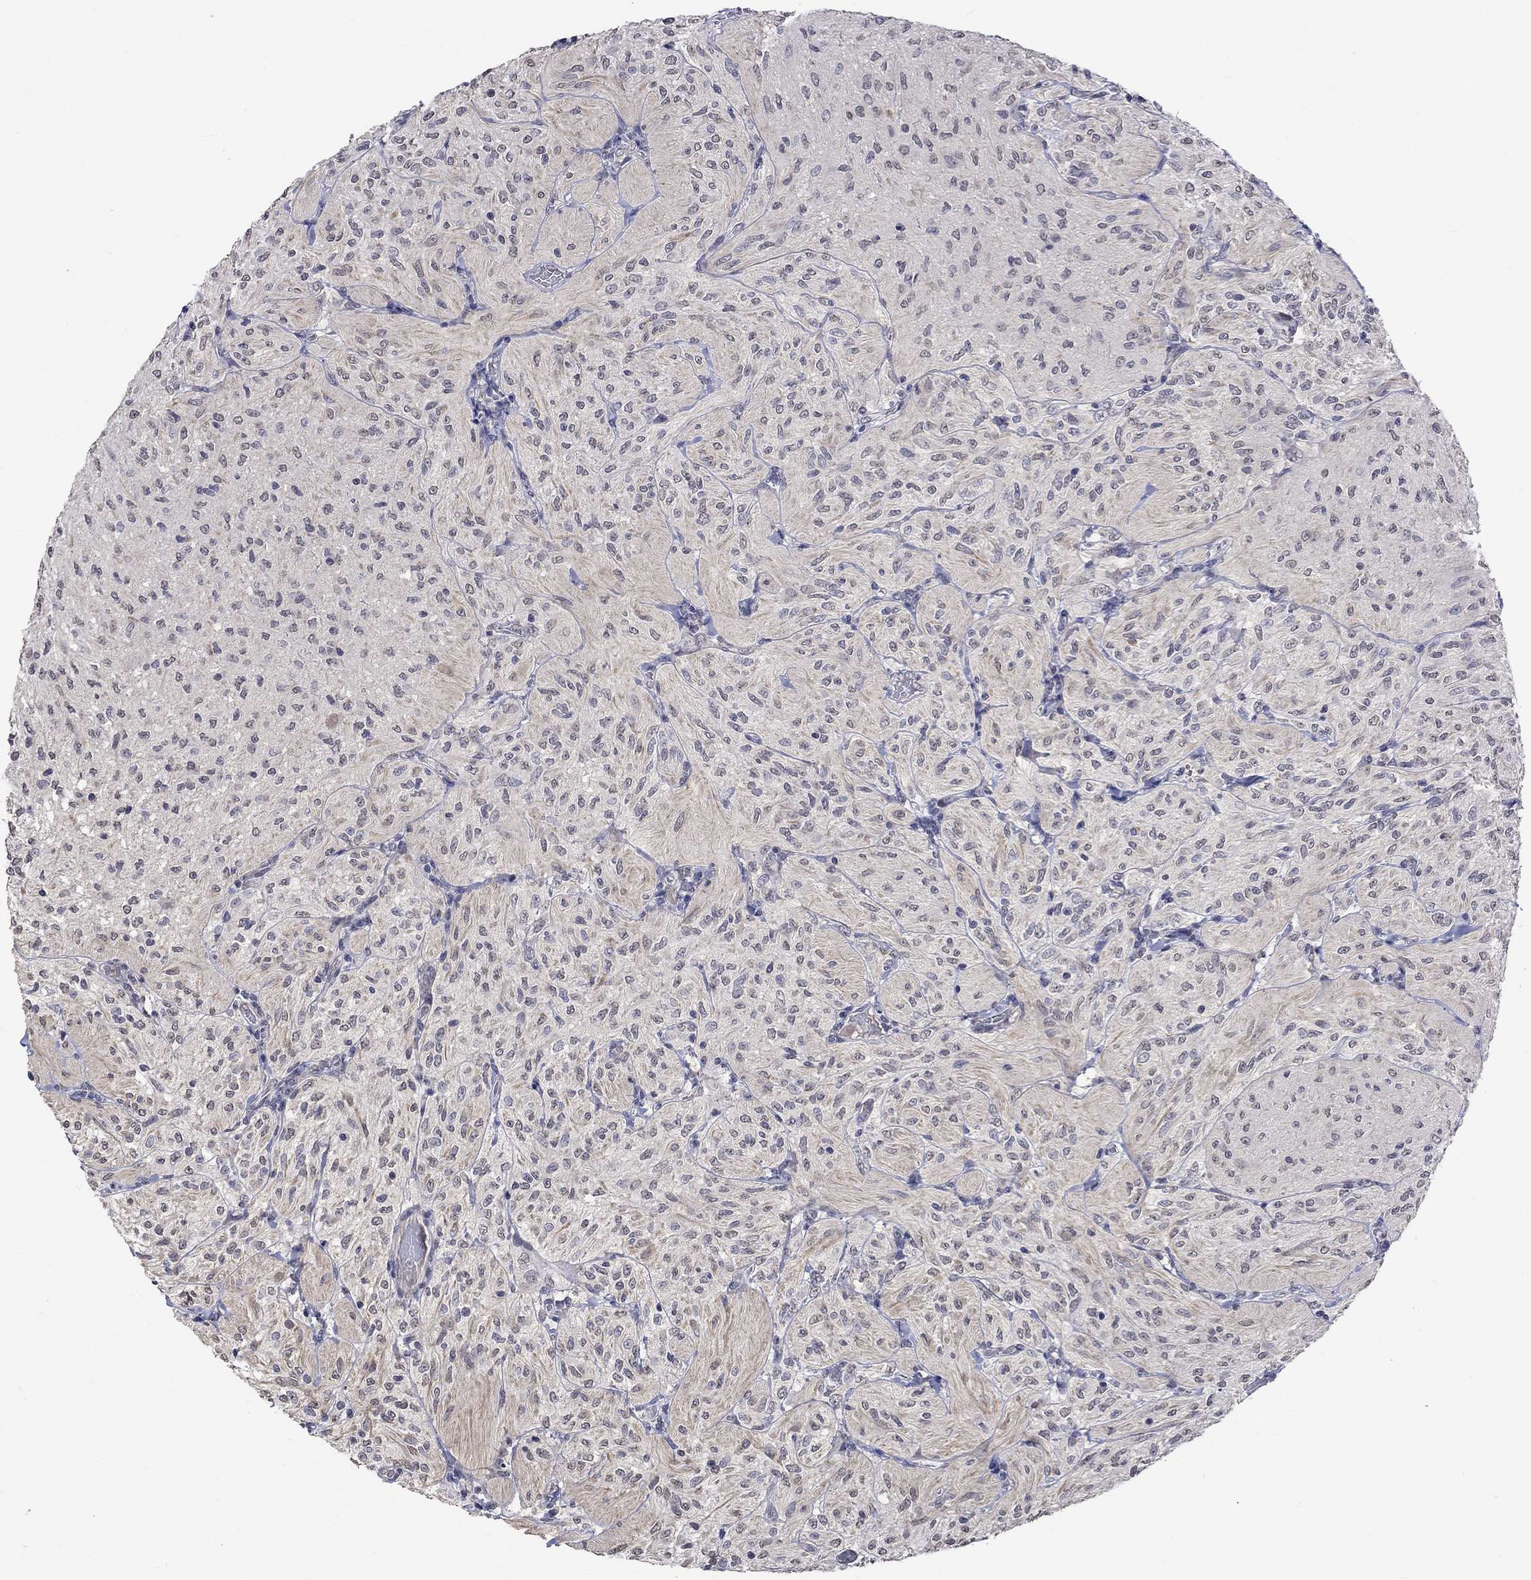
{"staining": {"intensity": "negative", "quantity": "none", "location": "none"}, "tissue": "glioma", "cell_type": "Tumor cells", "image_type": "cancer", "snomed": [{"axis": "morphology", "description": "Glioma, malignant, Low grade"}, {"axis": "topography", "description": "Brain"}], "caption": "Tumor cells show no significant staining in malignant low-grade glioma. (DAB immunohistochemistry (IHC) visualized using brightfield microscopy, high magnification).", "gene": "DDX3Y", "patient": {"sex": "male", "age": 3}}